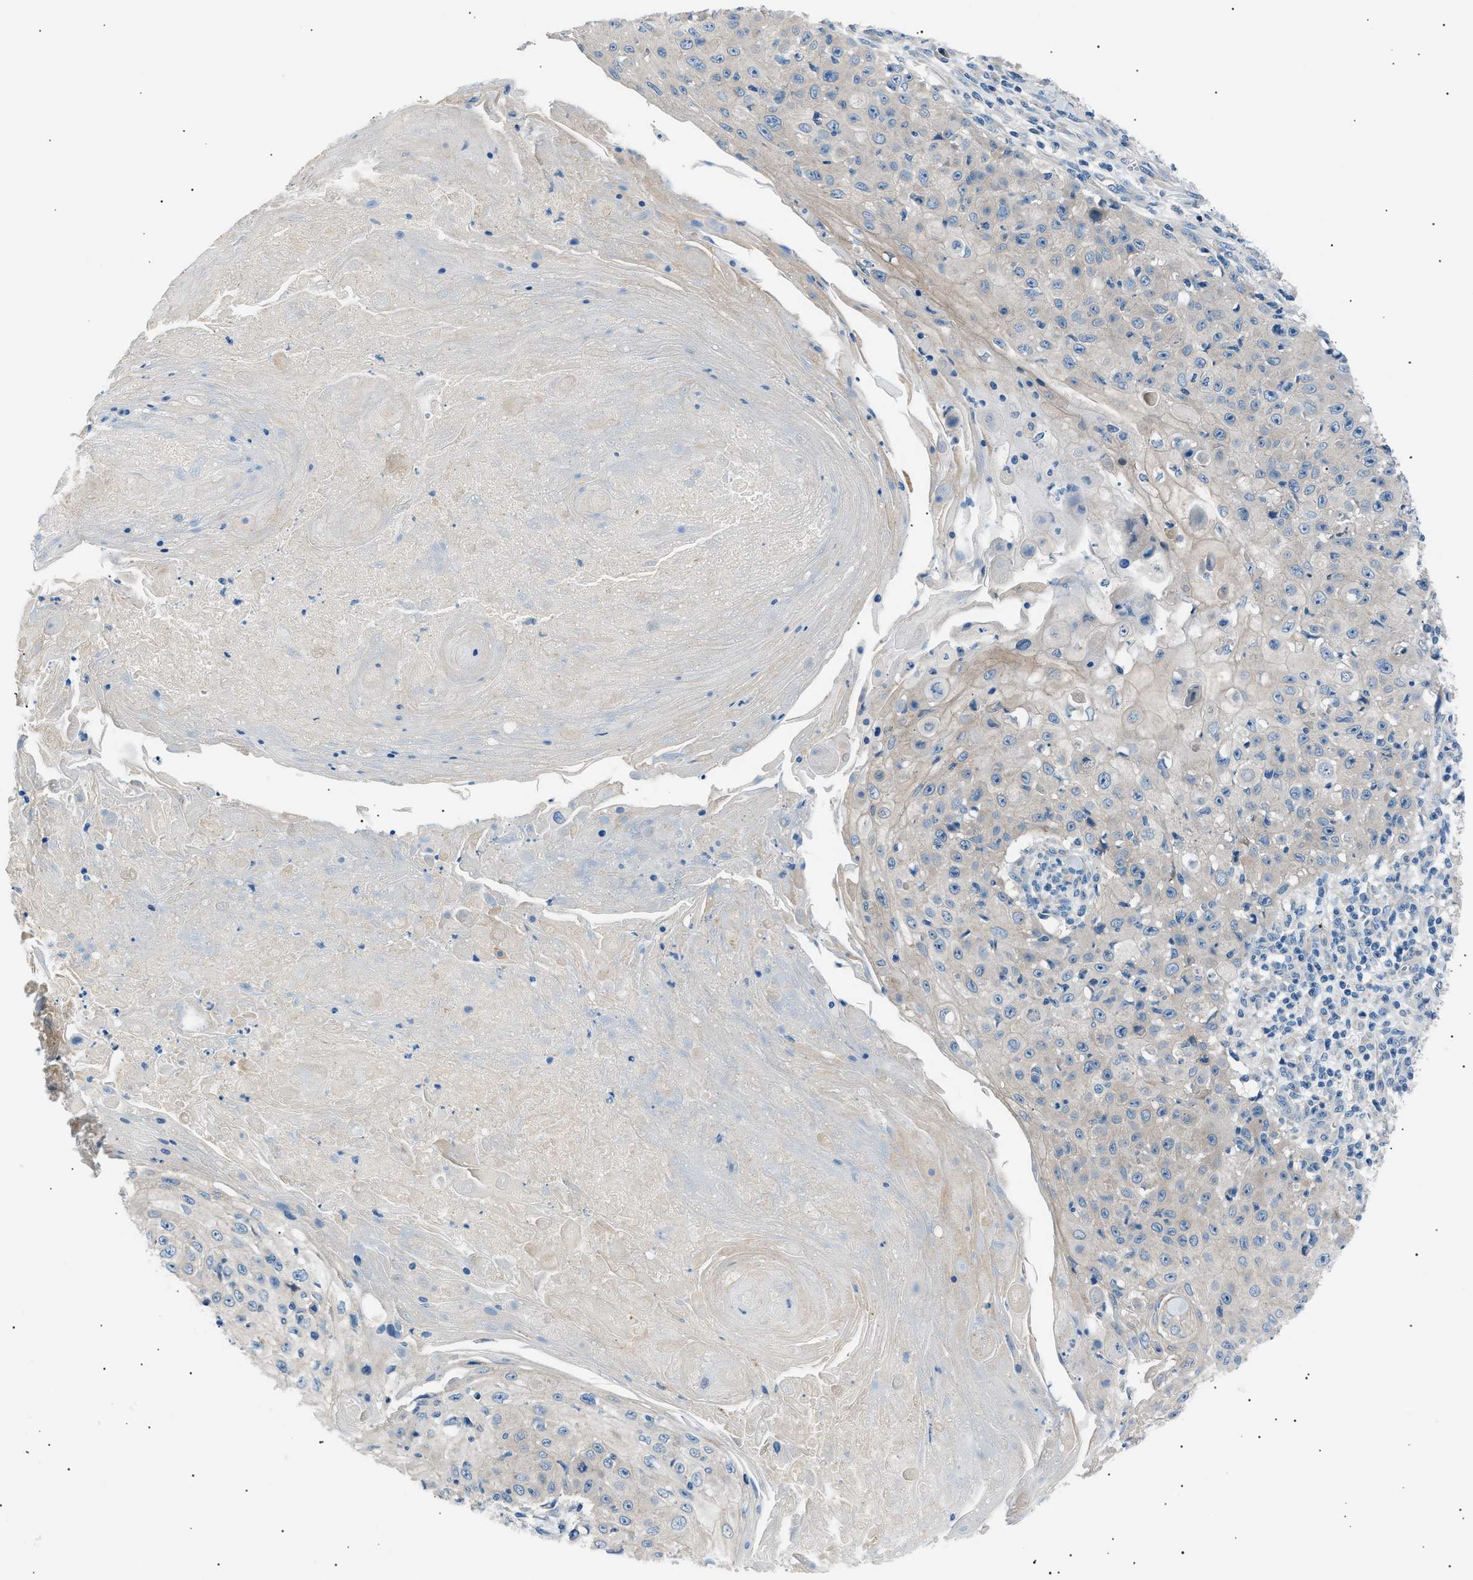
{"staining": {"intensity": "negative", "quantity": "none", "location": "none"}, "tissue": "skin cancer", "cell_type": "Tumor cells", "image_type": "cancer", "snomed": [{"axis": "morphology", "description": "Squamous cell carcinoma, NOS"}, {"axis": "topography", "description": "Skin"}], "caption": "Tumor cells show no significant protein staining in skin squamous cell carcinoma. (DAB (3,3'-diaminobenzidine) IHC, high magnification).", "gene": "LRRC37B", "patient": {"sex": "male", "age": 86}}